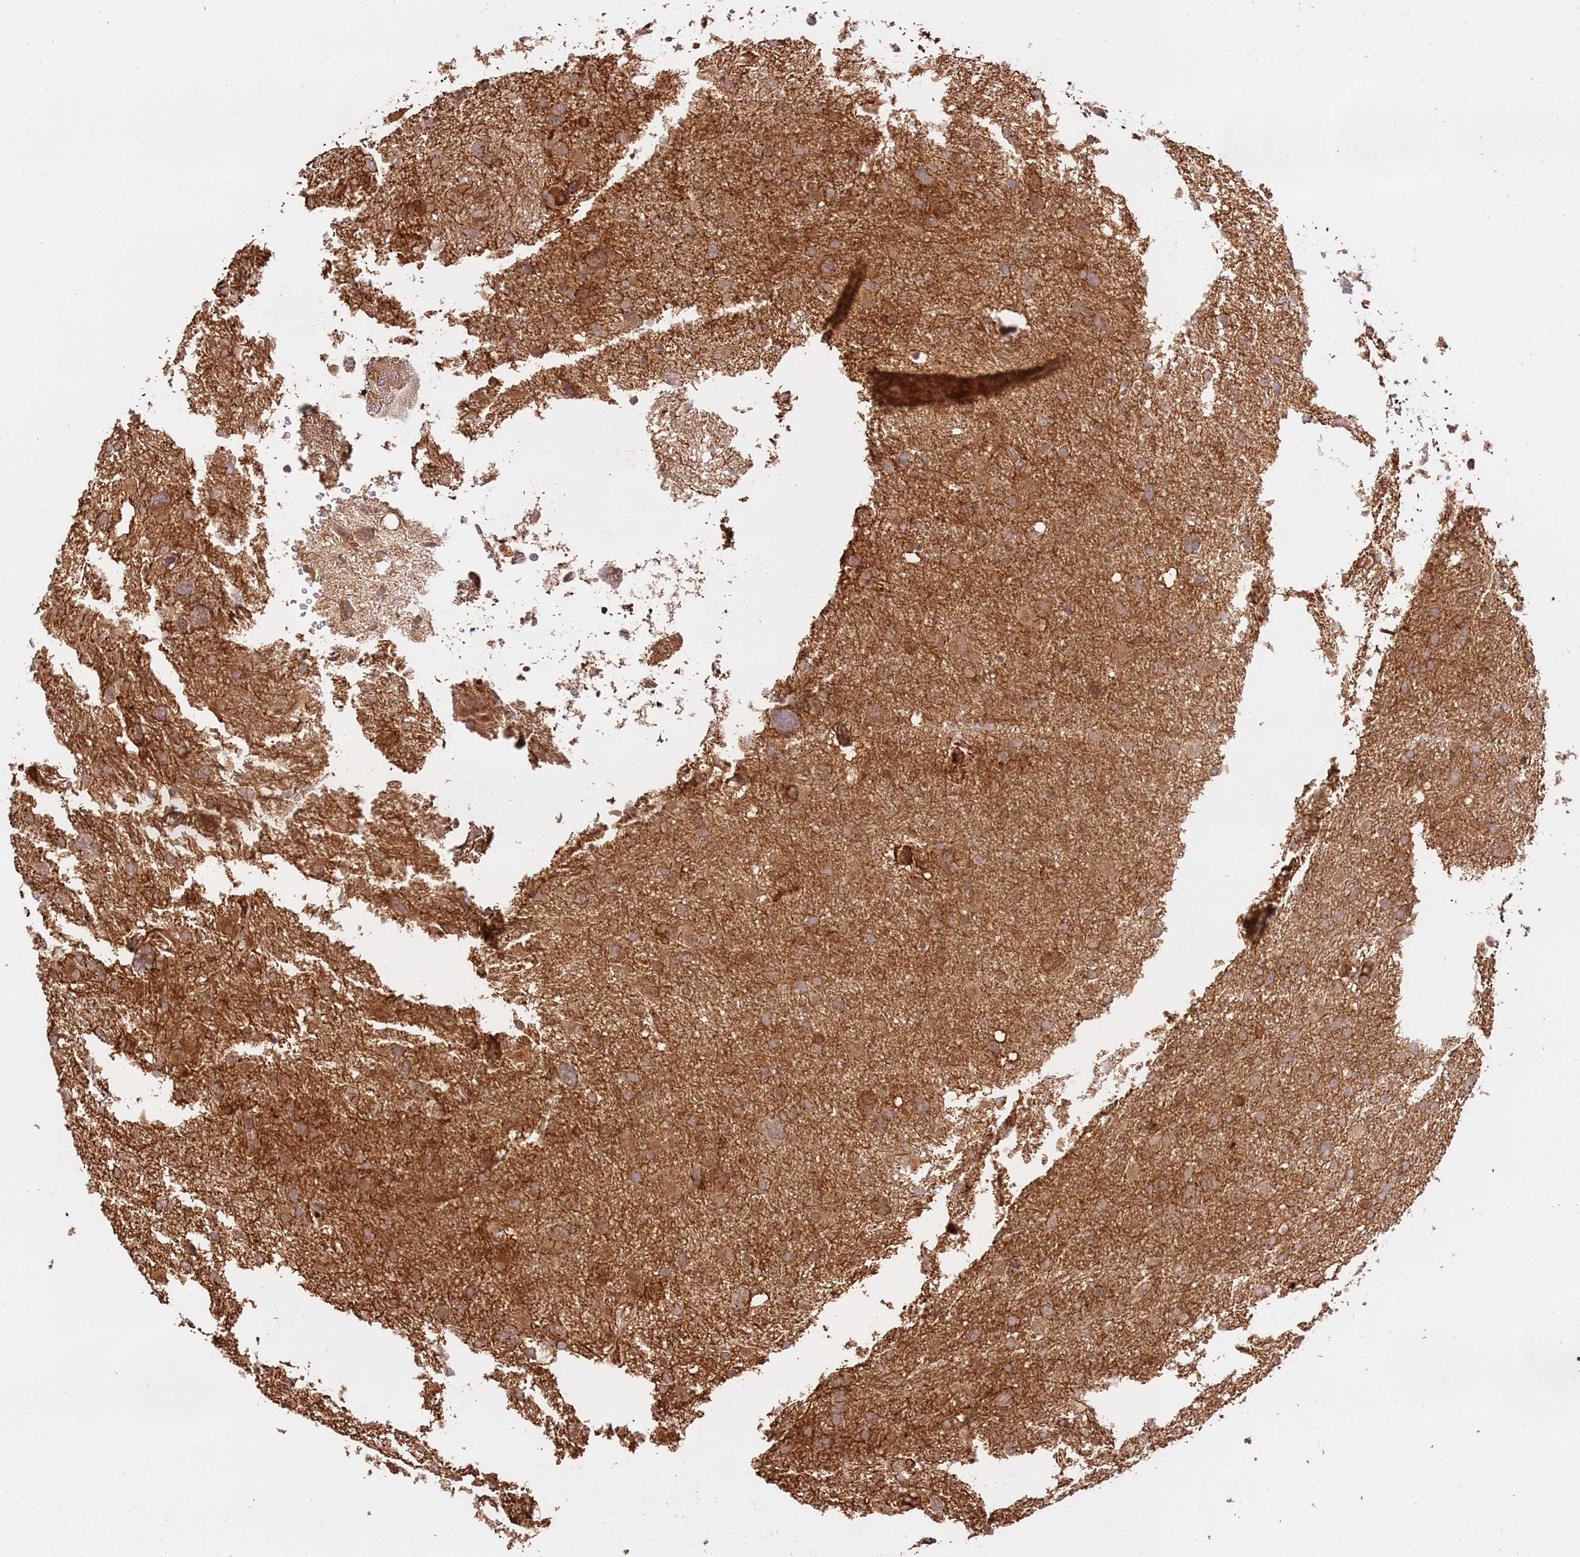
{"staining": {"intensity": "moderate", "quantity": ">75%", "location": "cytoplasmic/membranous"}, "tissue": "glioma", "cell_type": "Tumor cells", "image_type": "cancer", "snomed": [{"axis": "morphology", "description": "Glioma, malignant, High grade"}, {"axis": "topography", "description": "Brain"}], "caption": "Glioma was stained to show a protein in brown. There is medium levels of moderate cytoplasmic/membranous staining in about >75% of tumor cells.", "gene": "KATNAL2", "patient": {"sex": "male", "age": 61}}